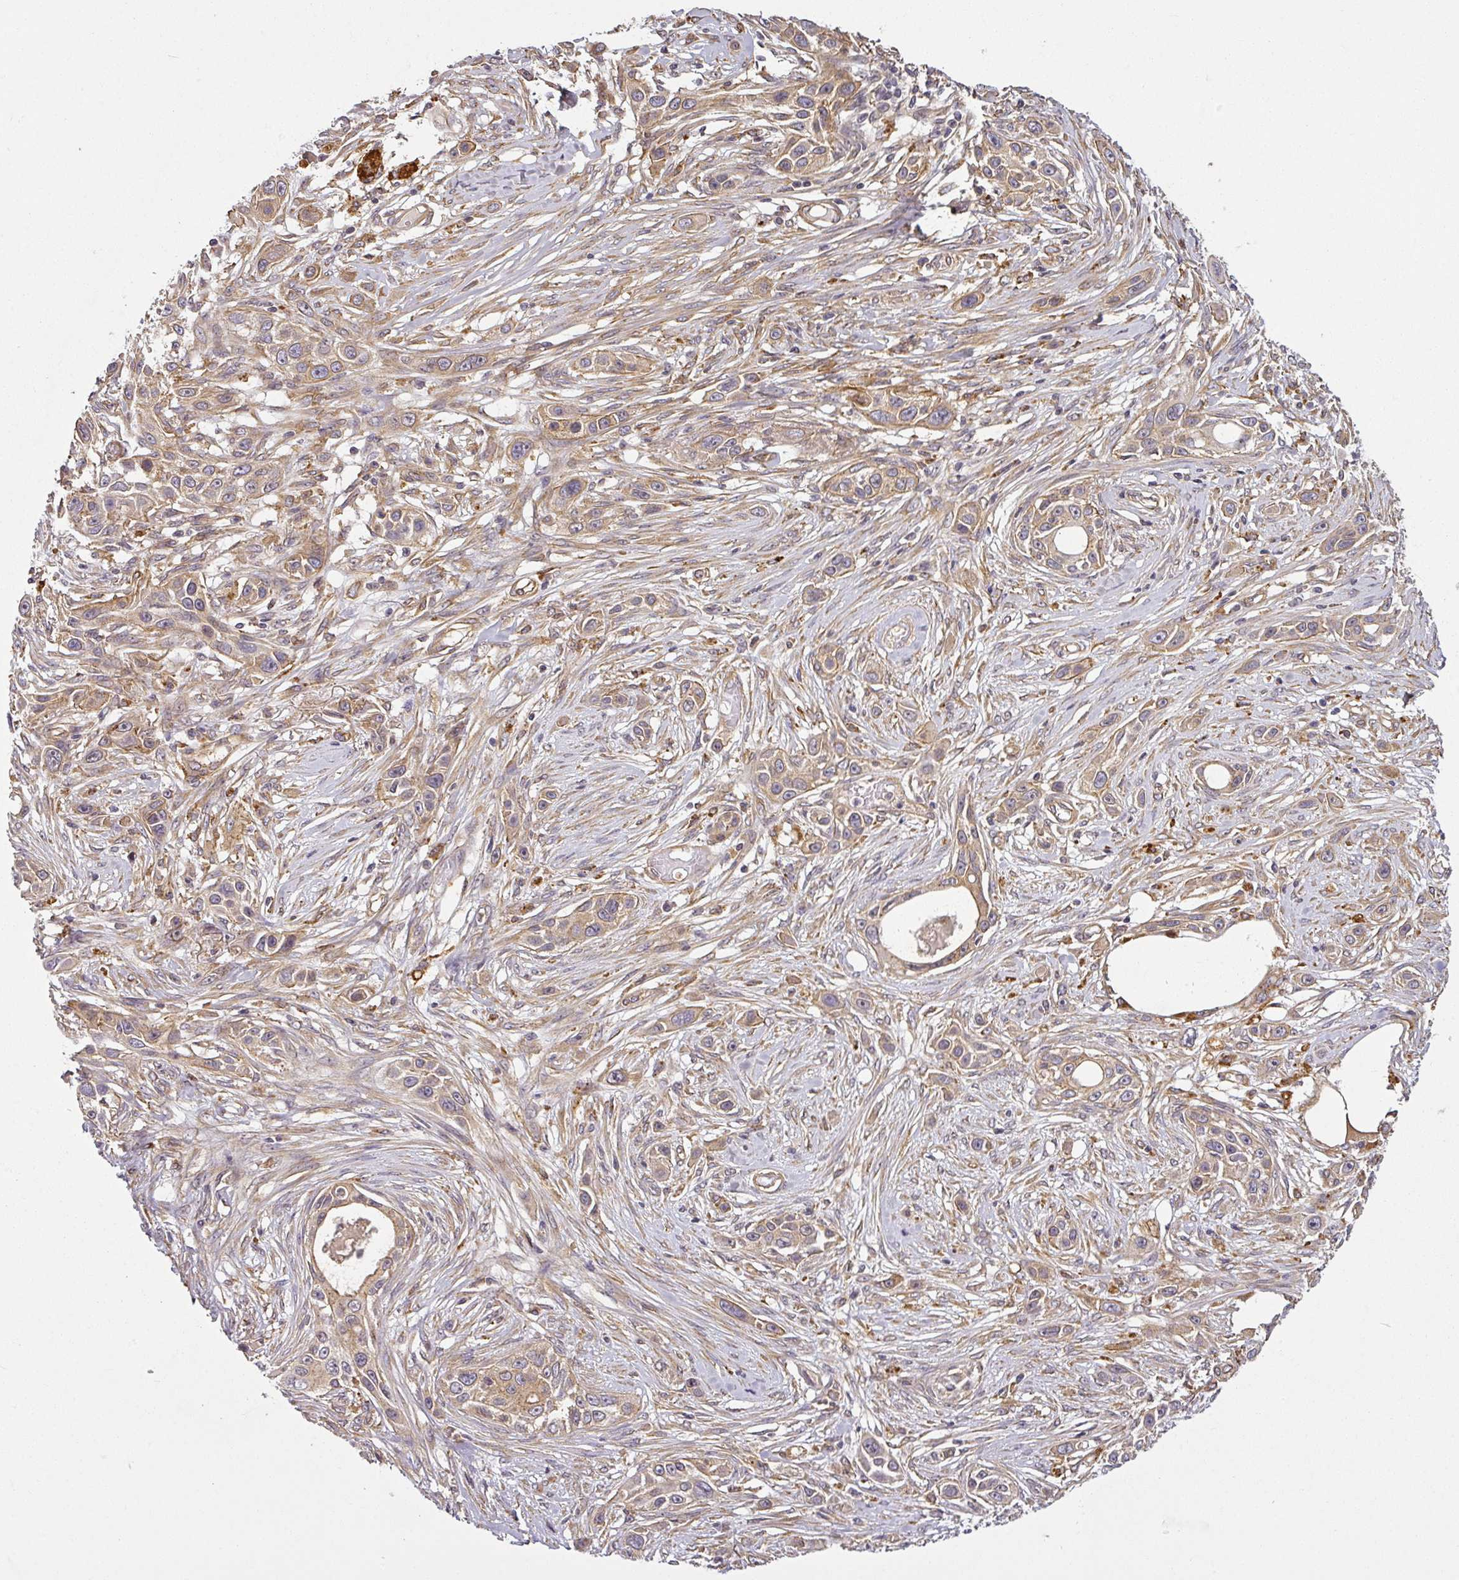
{"staining": {"intensity": "weak", "quantity": ">75%", "location": "cytoplasmic/membranous"}, "tissue": "skin cancer", "cell_type": "Tumor cells", "image_type": "cancer", "snomed": [{"axis": "morphology", "description": "Squamous cell carcinoma, NOS"}, {"axis": "topography", "description": "Skin"}], "caption": "Brown immunohistochemical staining in human squamous cell carcinoma (skin) exhibits weak cytoplasmic/membranous expression in approximately >75% of tumor cells.", "gene": "DIMT1", "patient": {"sex": "female", "age": 69}}